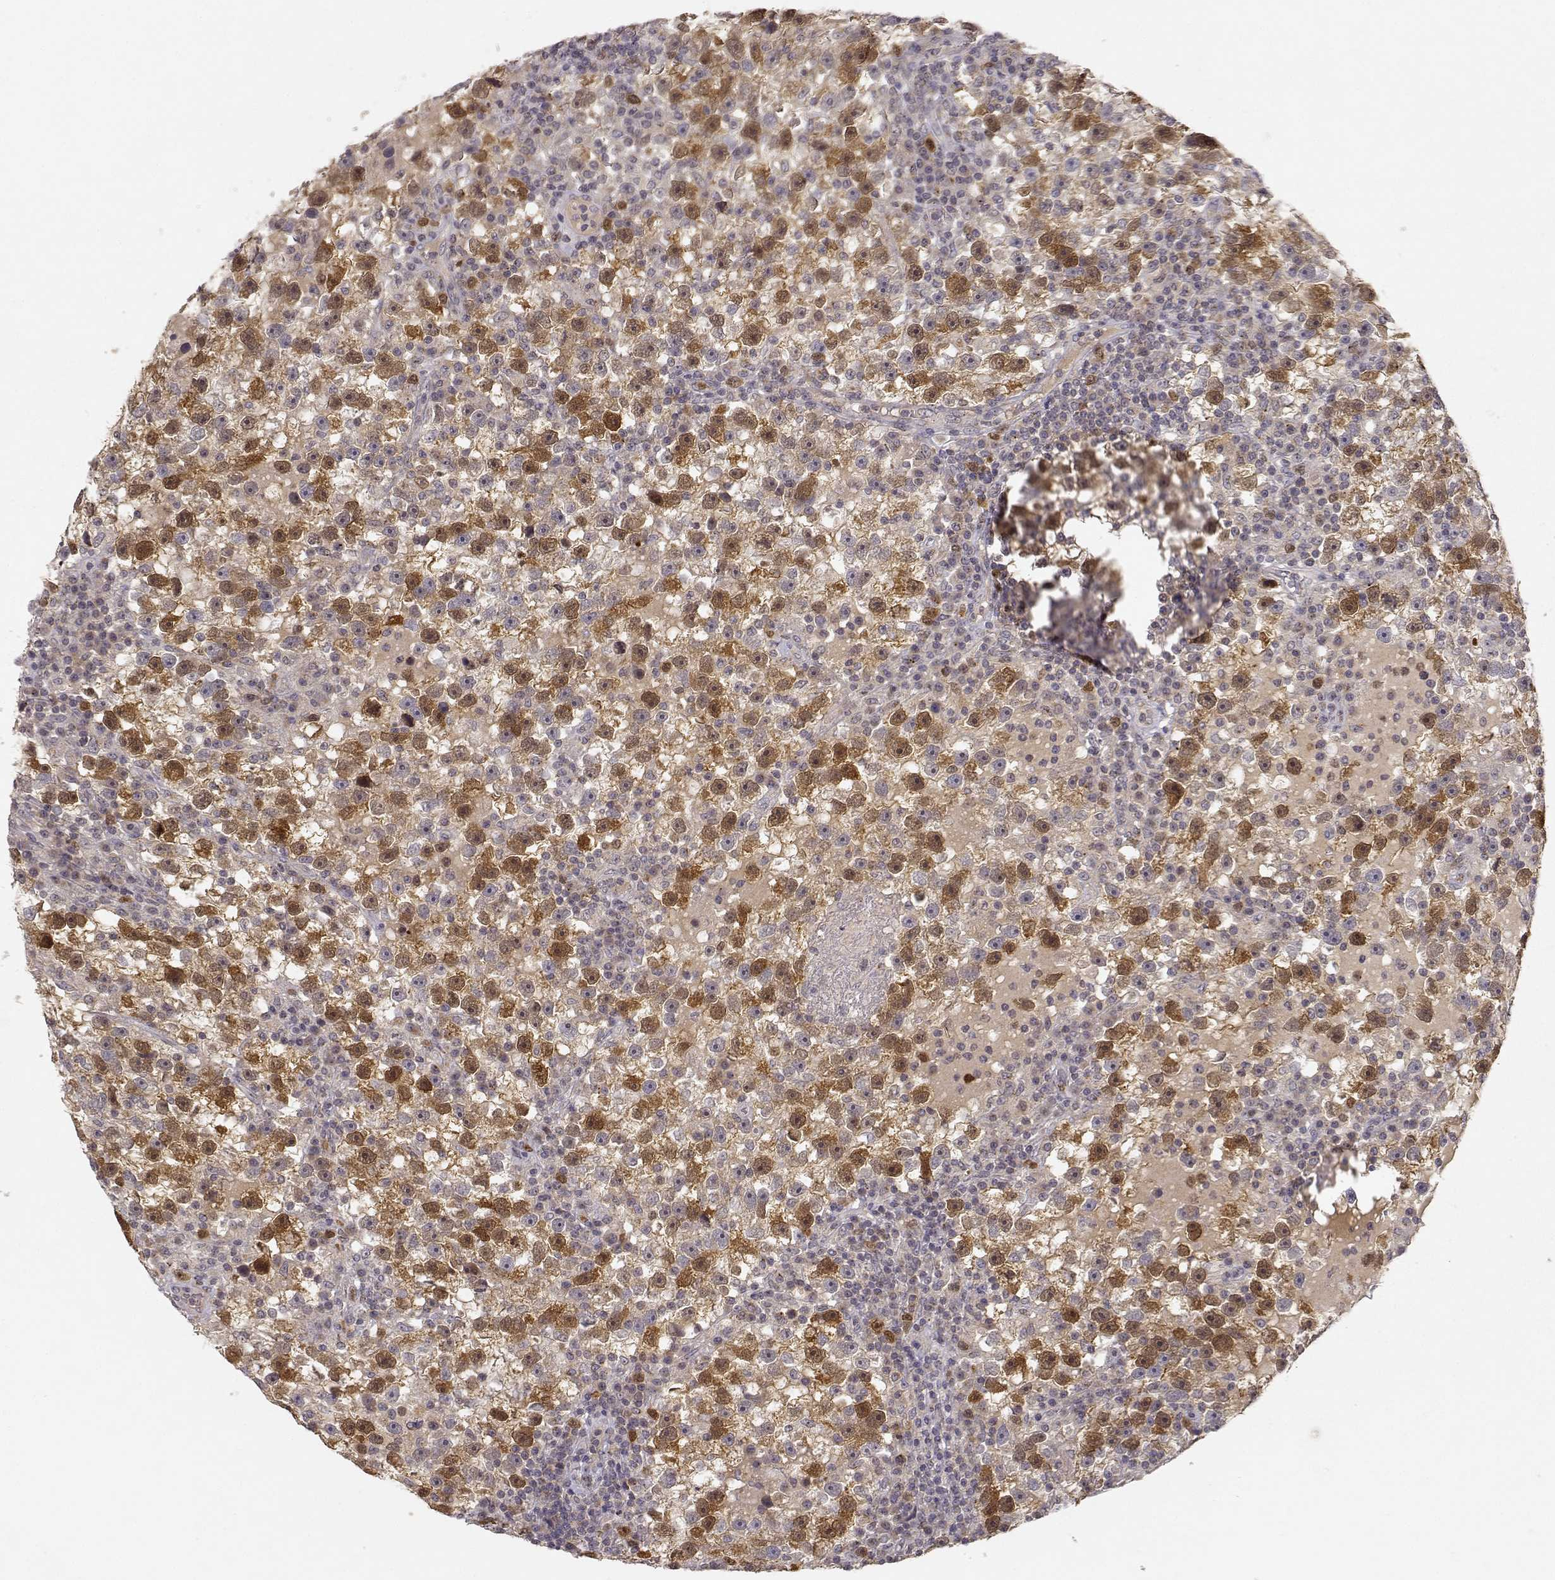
{"staining": {"intensity": "strong", "quantity": ">75%", "location": "cytoplasmic/membranous,nuclear"}, "tissue": "testis cancer", "cell_type": "Tumor cells", "image_type": "cancer", "snomed": [{"axis": "morphology", "description": "Seminoma, NOS"}, {"axis": "topography", "description": "Testis"}], "caption": "Immunohistochemical staining of human testis seminoma shows strong cytoplasmic/membranous and nuclear protein expression in about >75% of tumor cells.", "gene": "RAD51", "patient": {"sex": "male", "age": 47}}